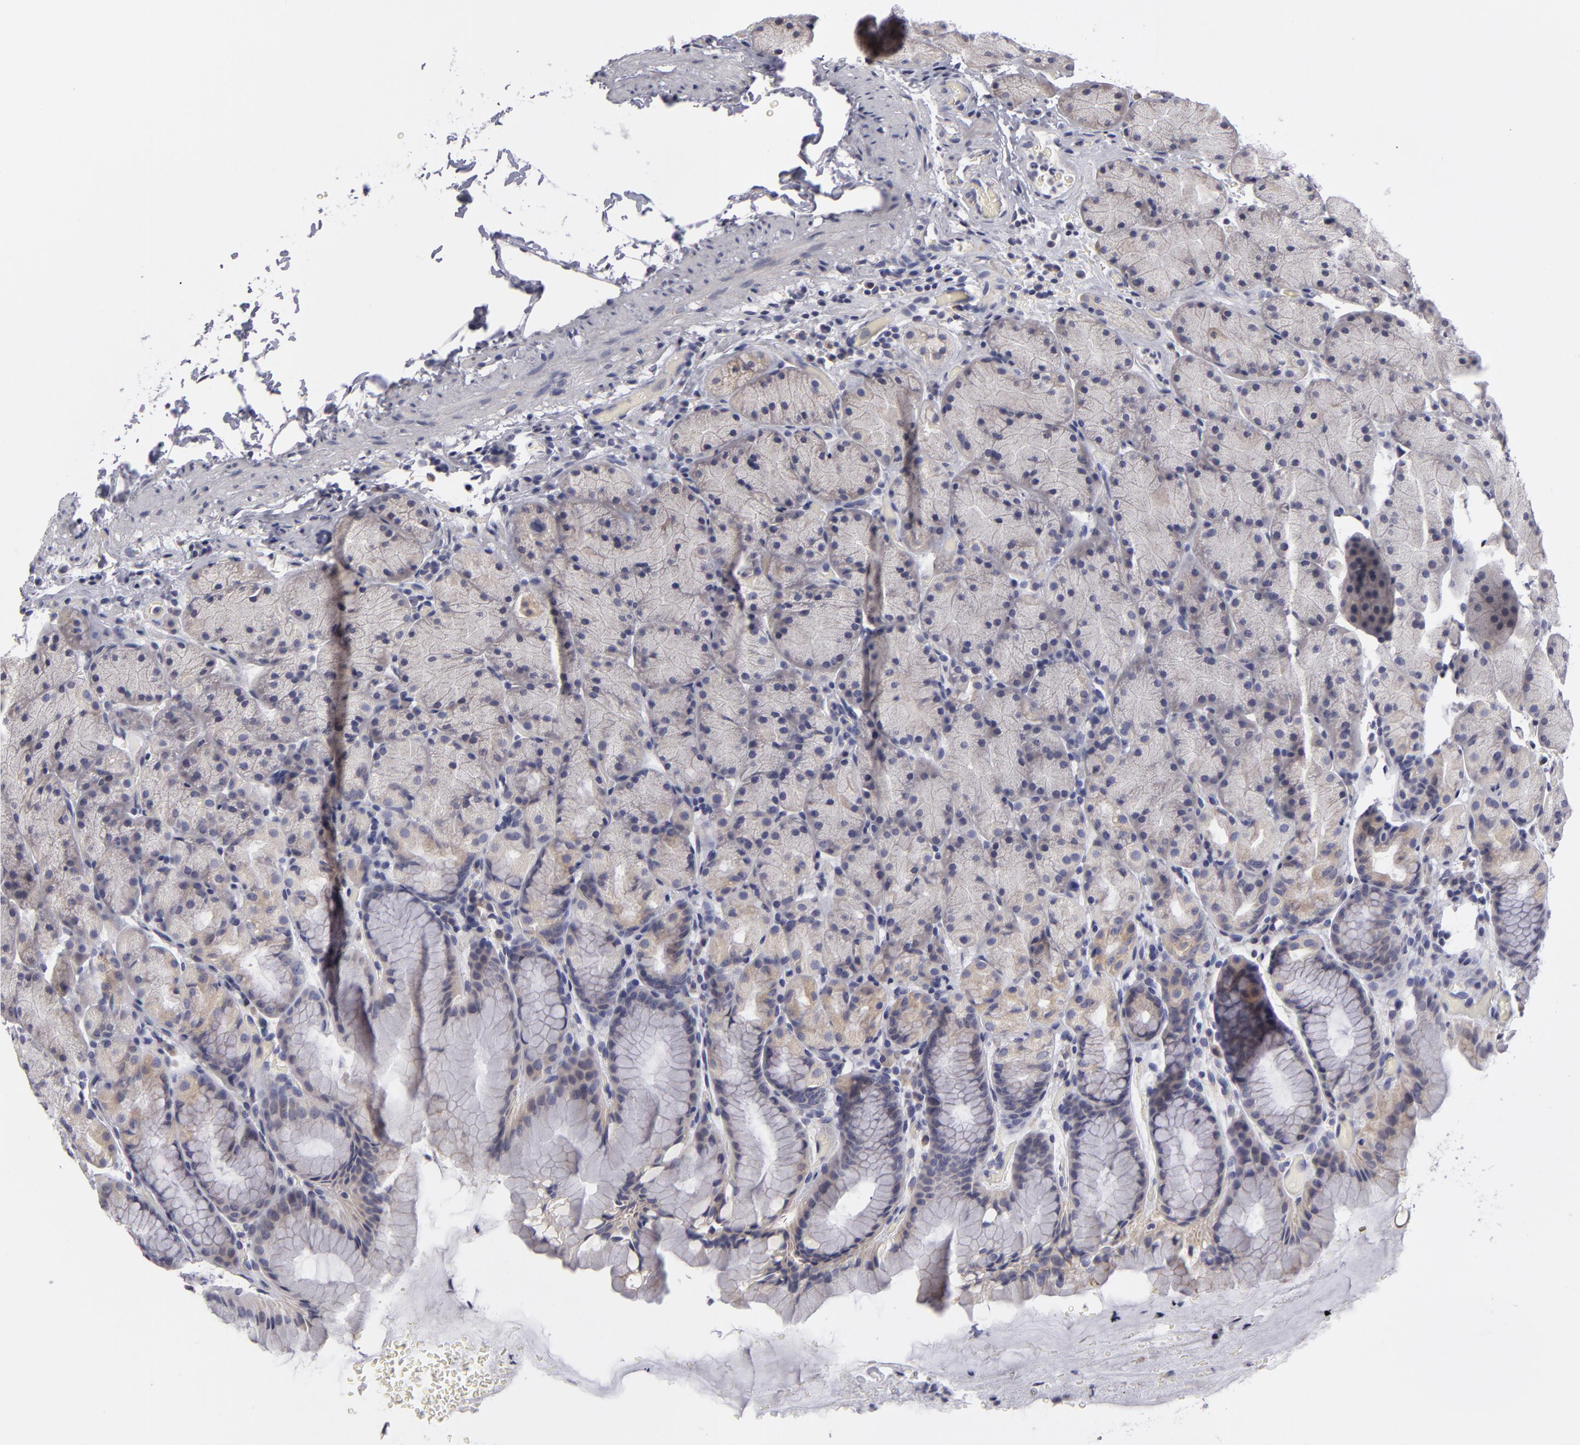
{"staining": {"intensity": "weak", "quantity": "<25%", "location": "cytoplasmic/membranous"}, "tissue": "stomach", "cell_type": "Glandular cells", "image_type": "normal", "snomed": [{"axis": "morphology", "description": "Normal tissue, NOS"}, {"axis": "topography", "description": "Stomach, upper"}], "caption": "Immunohistochemistry of benign stomach demonstrates no staining in glandular cells.", "gene": "ATP2B3", "patient": {"sex": "male", "age": 47}}